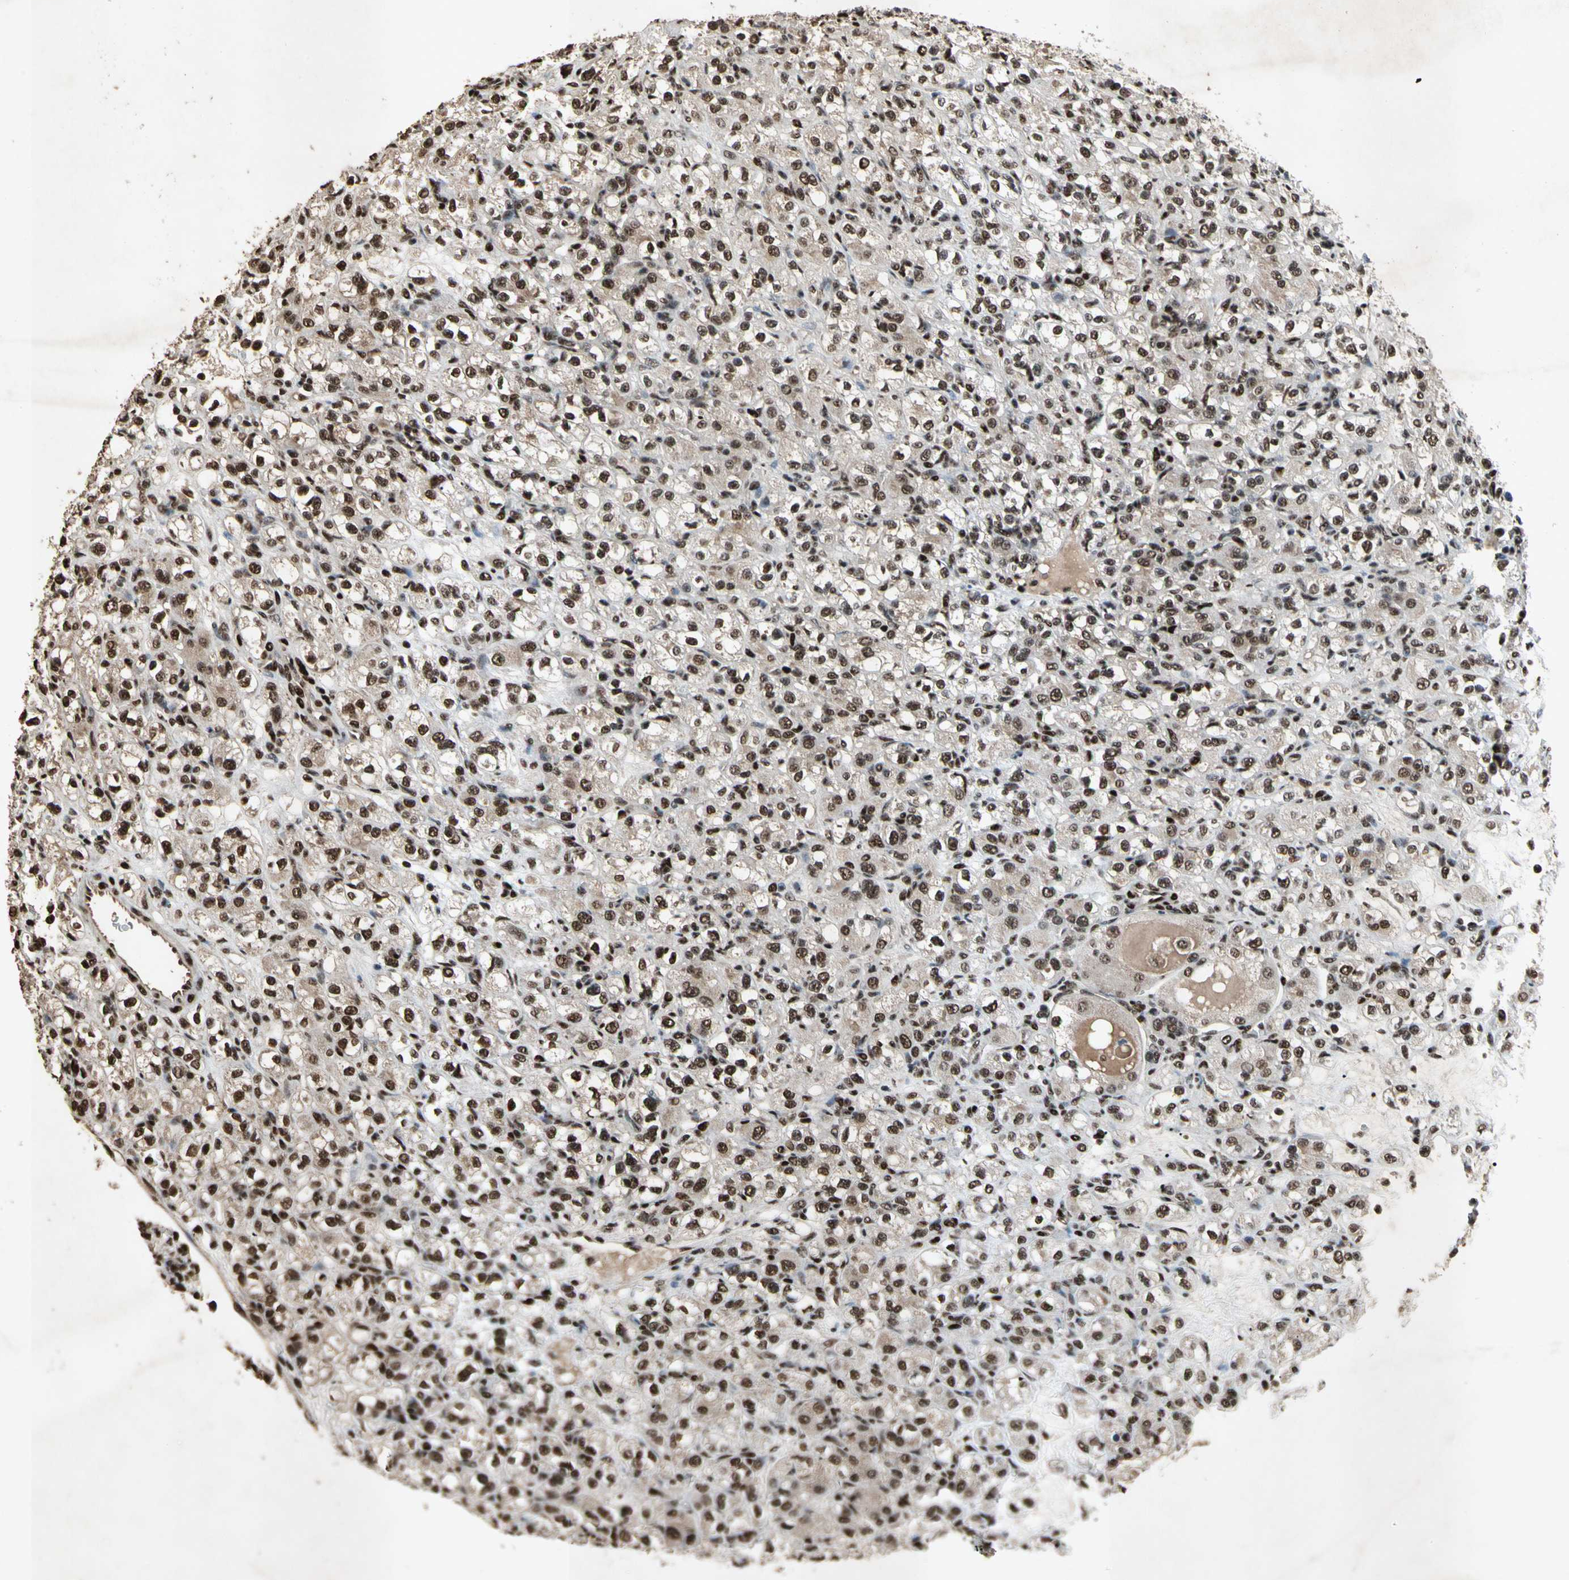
{"staining": {"intensity": "strong", "quantity": ">75%", "location": "nuclear"}, "tissue": "renal cancer", "cell_type": "Tumor cells", "image_type": "cancer", "snomed": [{"axis": "morphology", "description": "Normal tissue, NOS"}, {"axis": "morphology", "description": "Adenocarcinoma, NOS"}, {"axis": "topography", "description": "Kidney"}], "caption": "Immunohistochemistry (IHC) photomicrograph of neoplastic tissue: renal adenocarcinoma stained using IHC reveals high levels of strong protein expression localized specifically in the nuclear of tumor cells, appearing as a nuclear brown color.", "gene": "TBX2", "patient": {"sex": "male", "age": 61}}